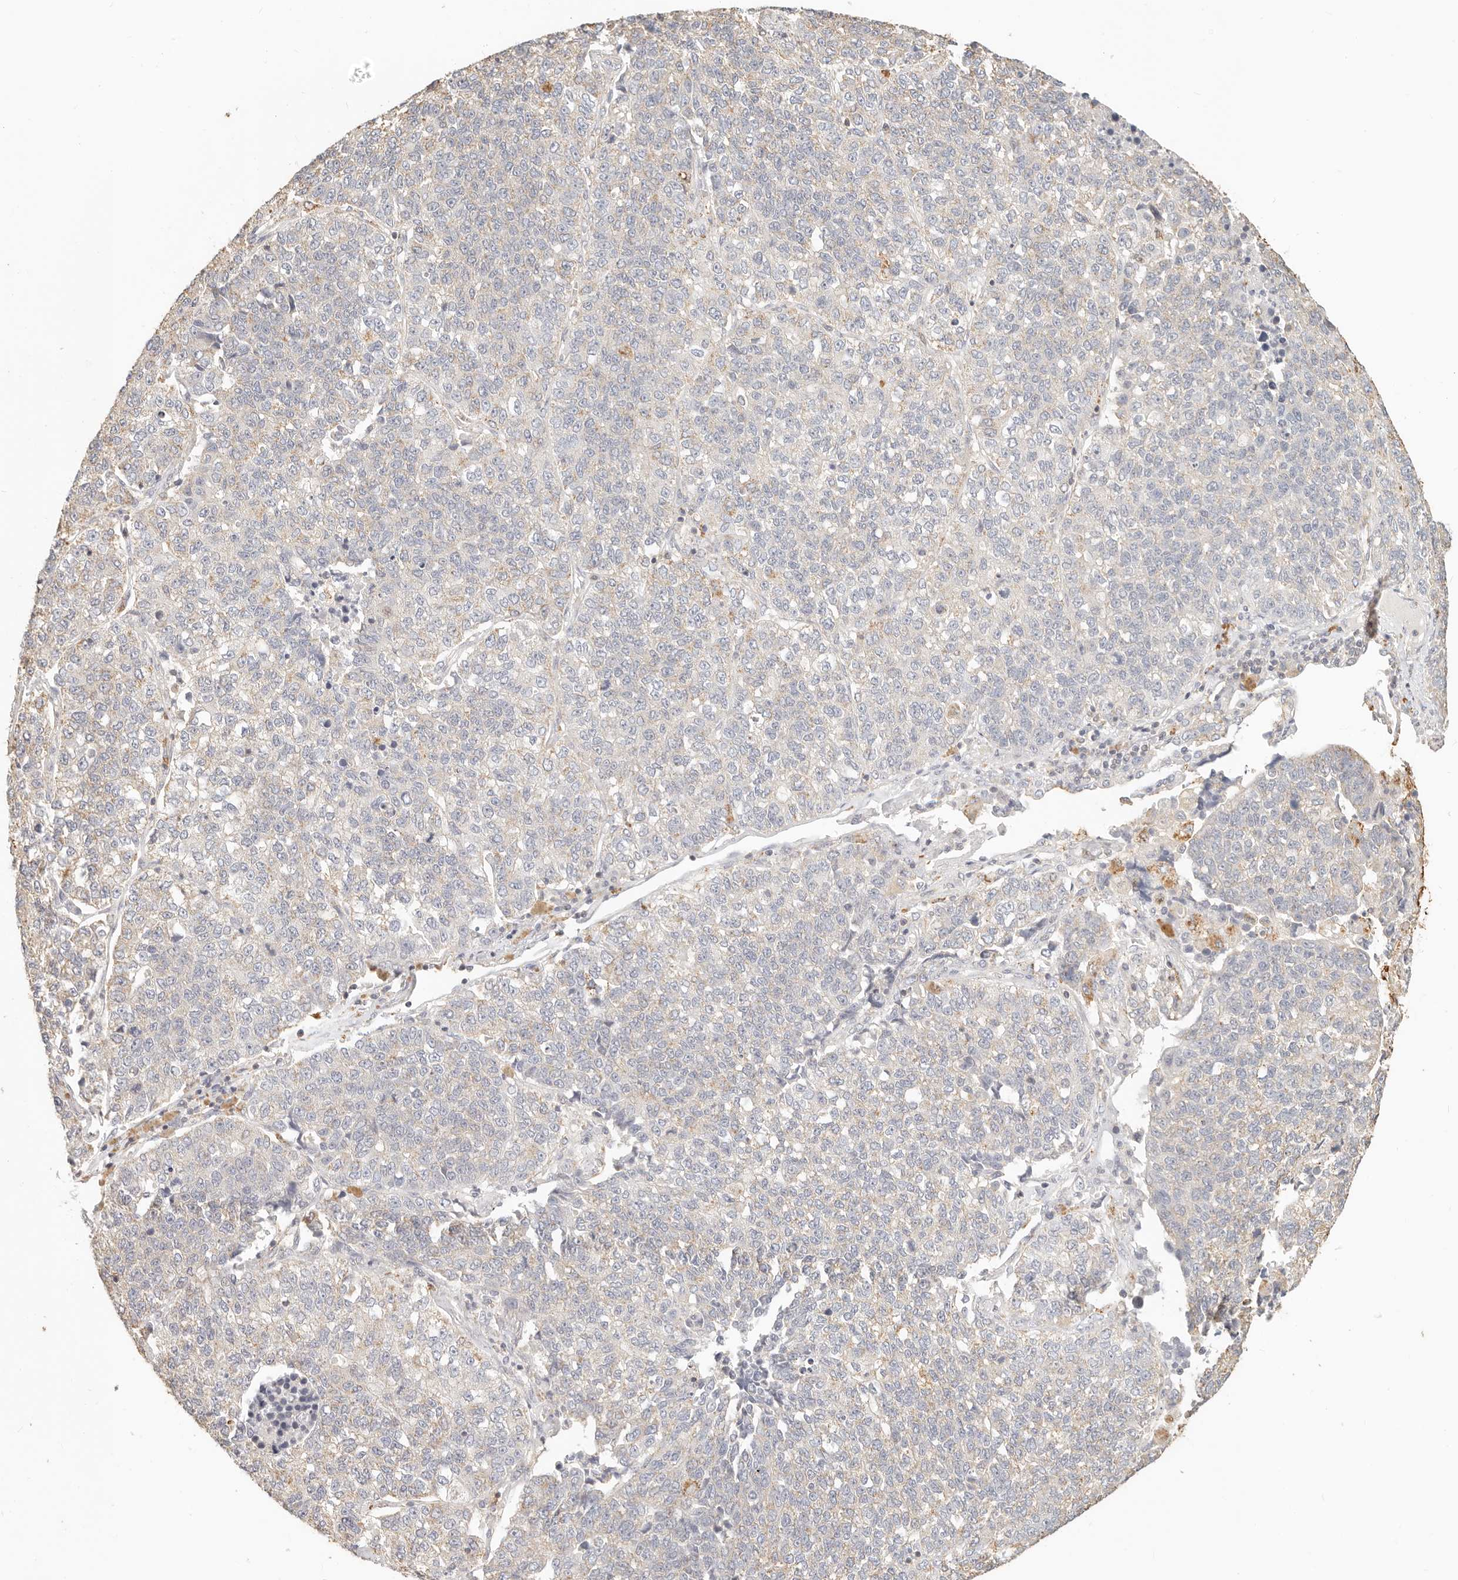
{"staining": {"intensity": "negative", "quantity": "none", "location": "none"}, "tissue": "lung cancer", "cell_type": "Tumor cells", "image_type": "cancer", "snomed": [{"axis": "morphology", "description": "Adenocarcinoma, NOS"}, {"axis": "topography", "description": "Lung"}], "caption": "Tumor cells show no significant protein expression in lung adenocarcinoma.", "gene": "CNMD", "patient": {"sex": "male", "age": 49}}